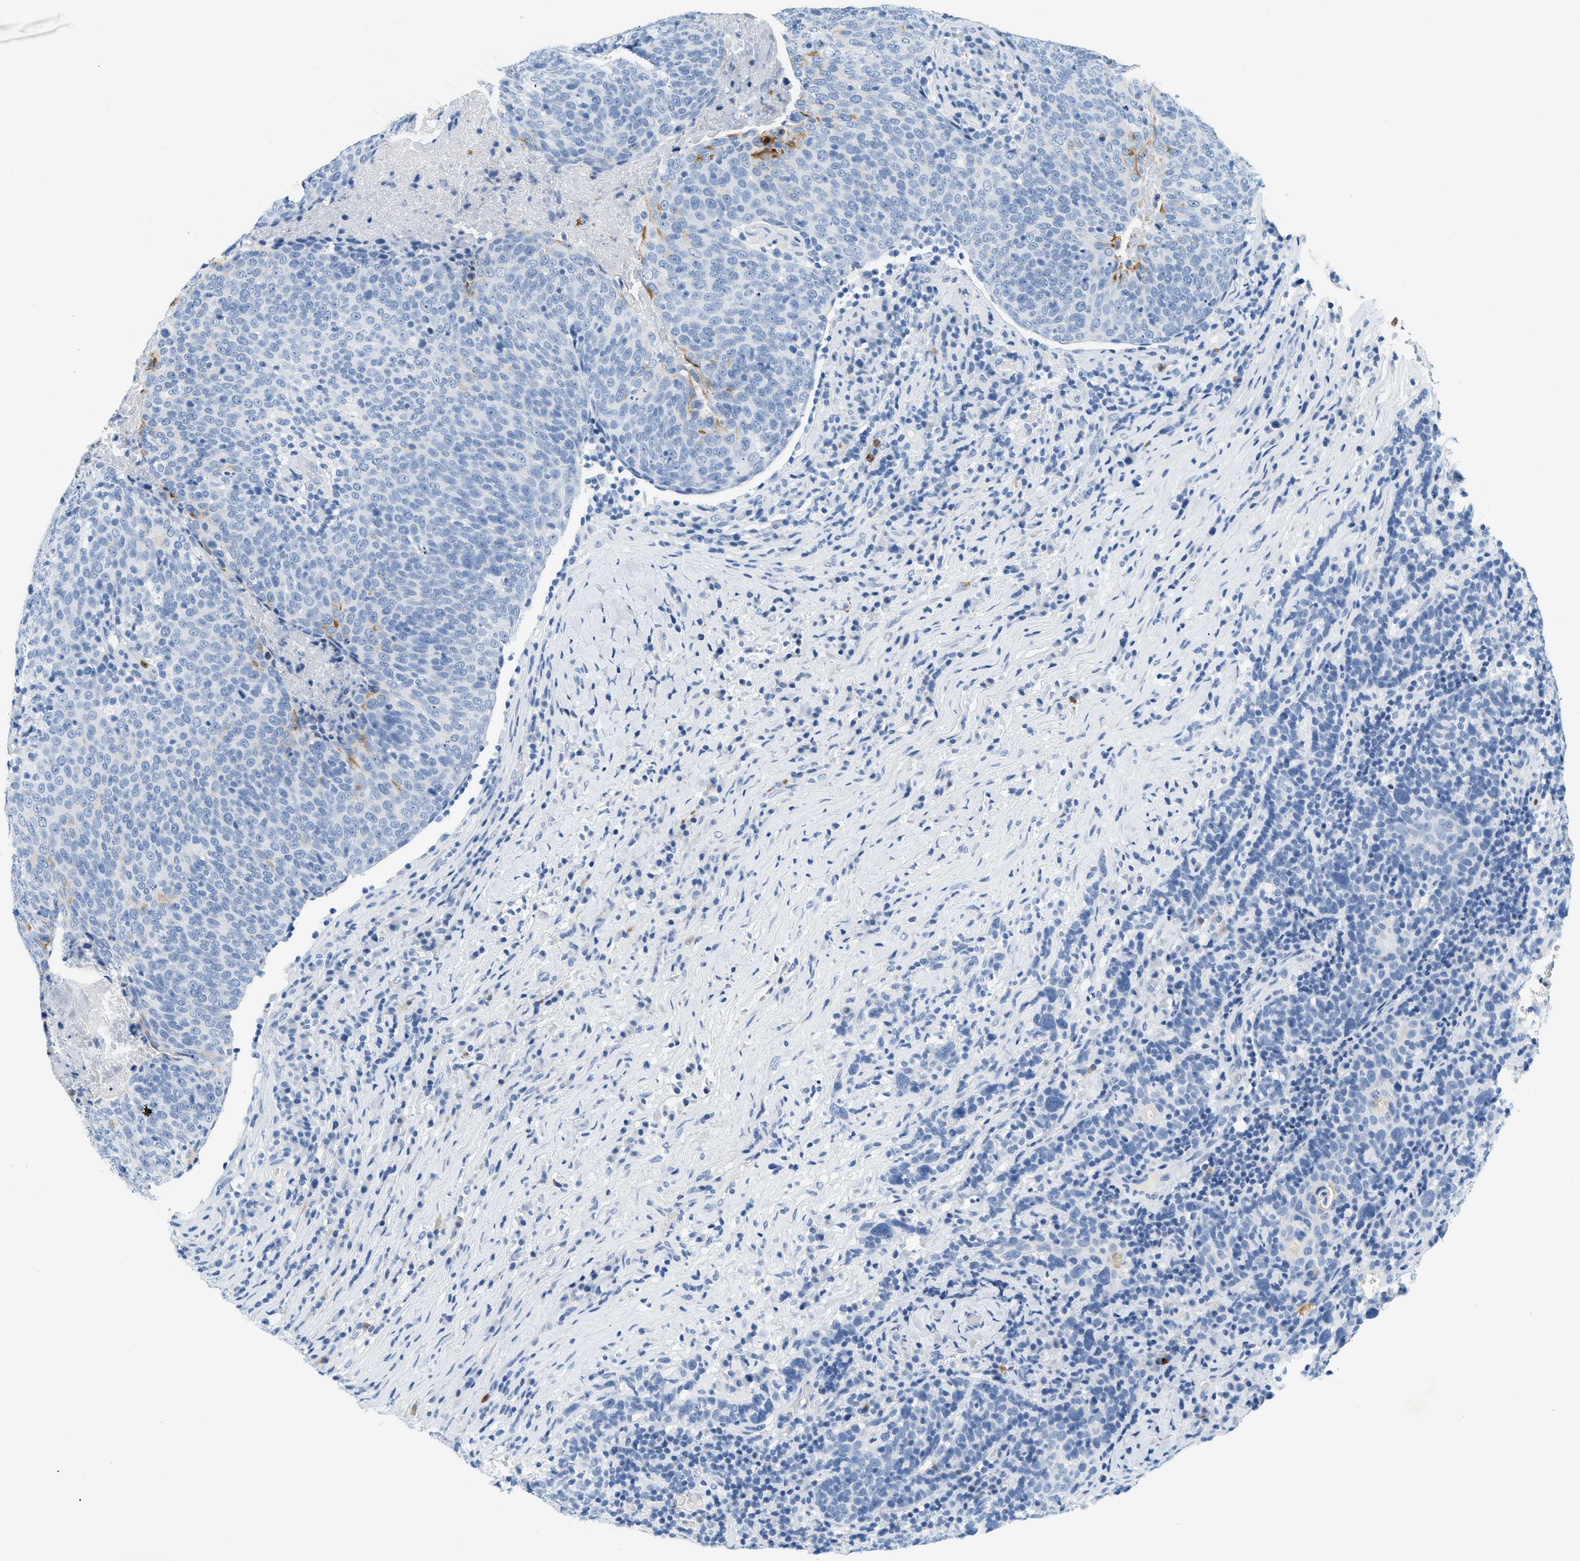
{"staining": {"intensity": "negative", "quantity": "none", "location": "none"}, "tissue": "head and neck cancer", "cell_type": "Tumor cells", "image_type": "cancer", "snomed": [{"axis": "morphology", "description": "Squamous cell carcinoma, NOS"}, {"axis": "morphology", "description": "Squamous cell carcinoma, metastatic, NOS"}, {"axis": "topography", "description": "Lymph node"}, {"axis": "topography", "description": "Head-Neck"}], "caption": "Head and neck cancer stained for a protein using immunohistochemistry (IHC) shows no expression tumor cells.", "gene": "LCN2", "patient": {"sex": "male", "age": 62}}